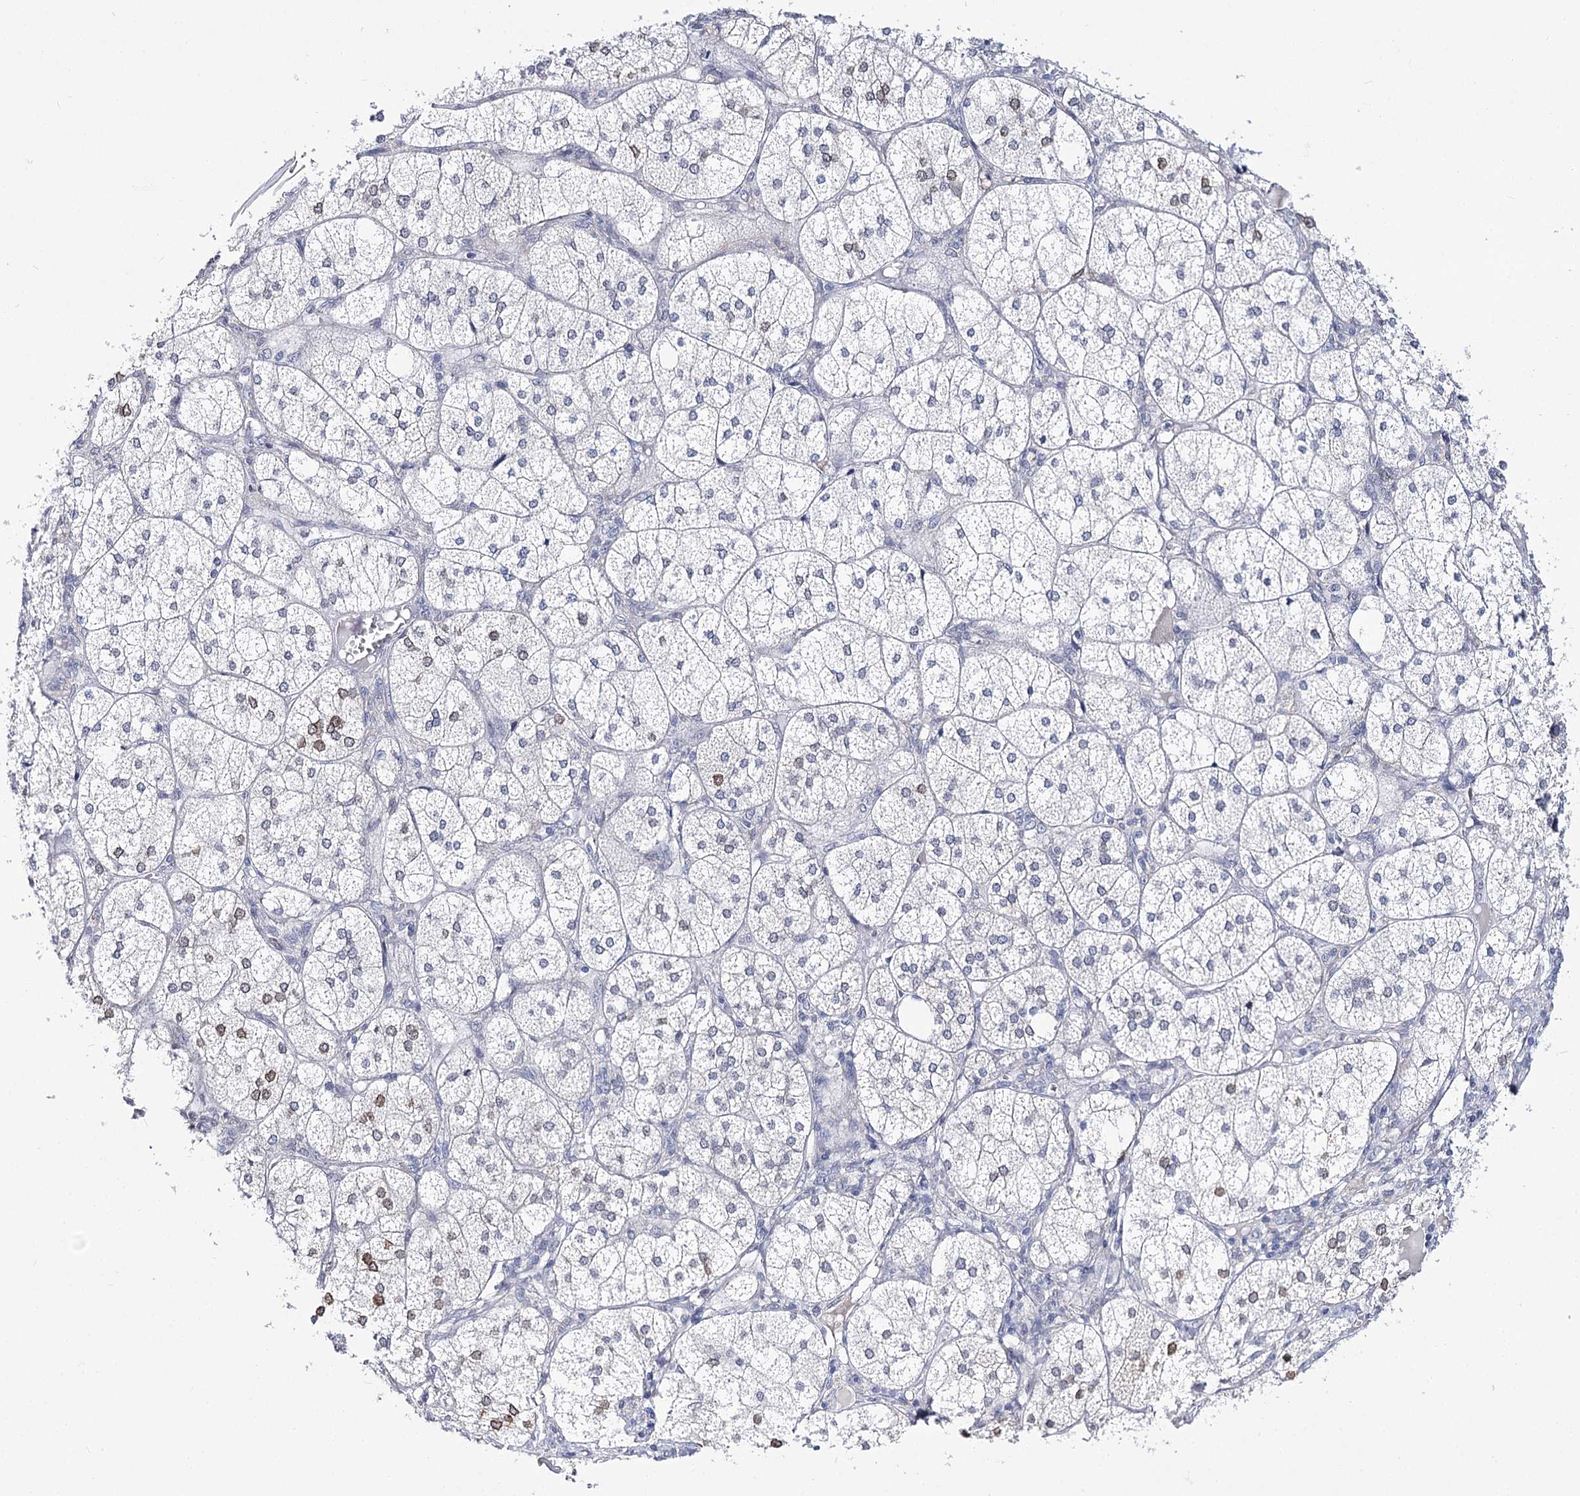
{"staining": {"intensity": "weak", "quantity": "<25%", "location": "cytoplasmic/membranous,nuclear"}, "tissue": "adrenal gland", "cell_type": "Glandular cells", "image_type": "normal", "snomed": [{"axis": "morphology", "description": "Normal tissue, NOS"}, {"axis": "topography", "description": "Adrenal gland"}], "caption": "Image shows no protein staining in glandular cells of unremarkable adrenal gland.", "gene": "TMEM201", "patient": {"sex": "female", "age": 61}}